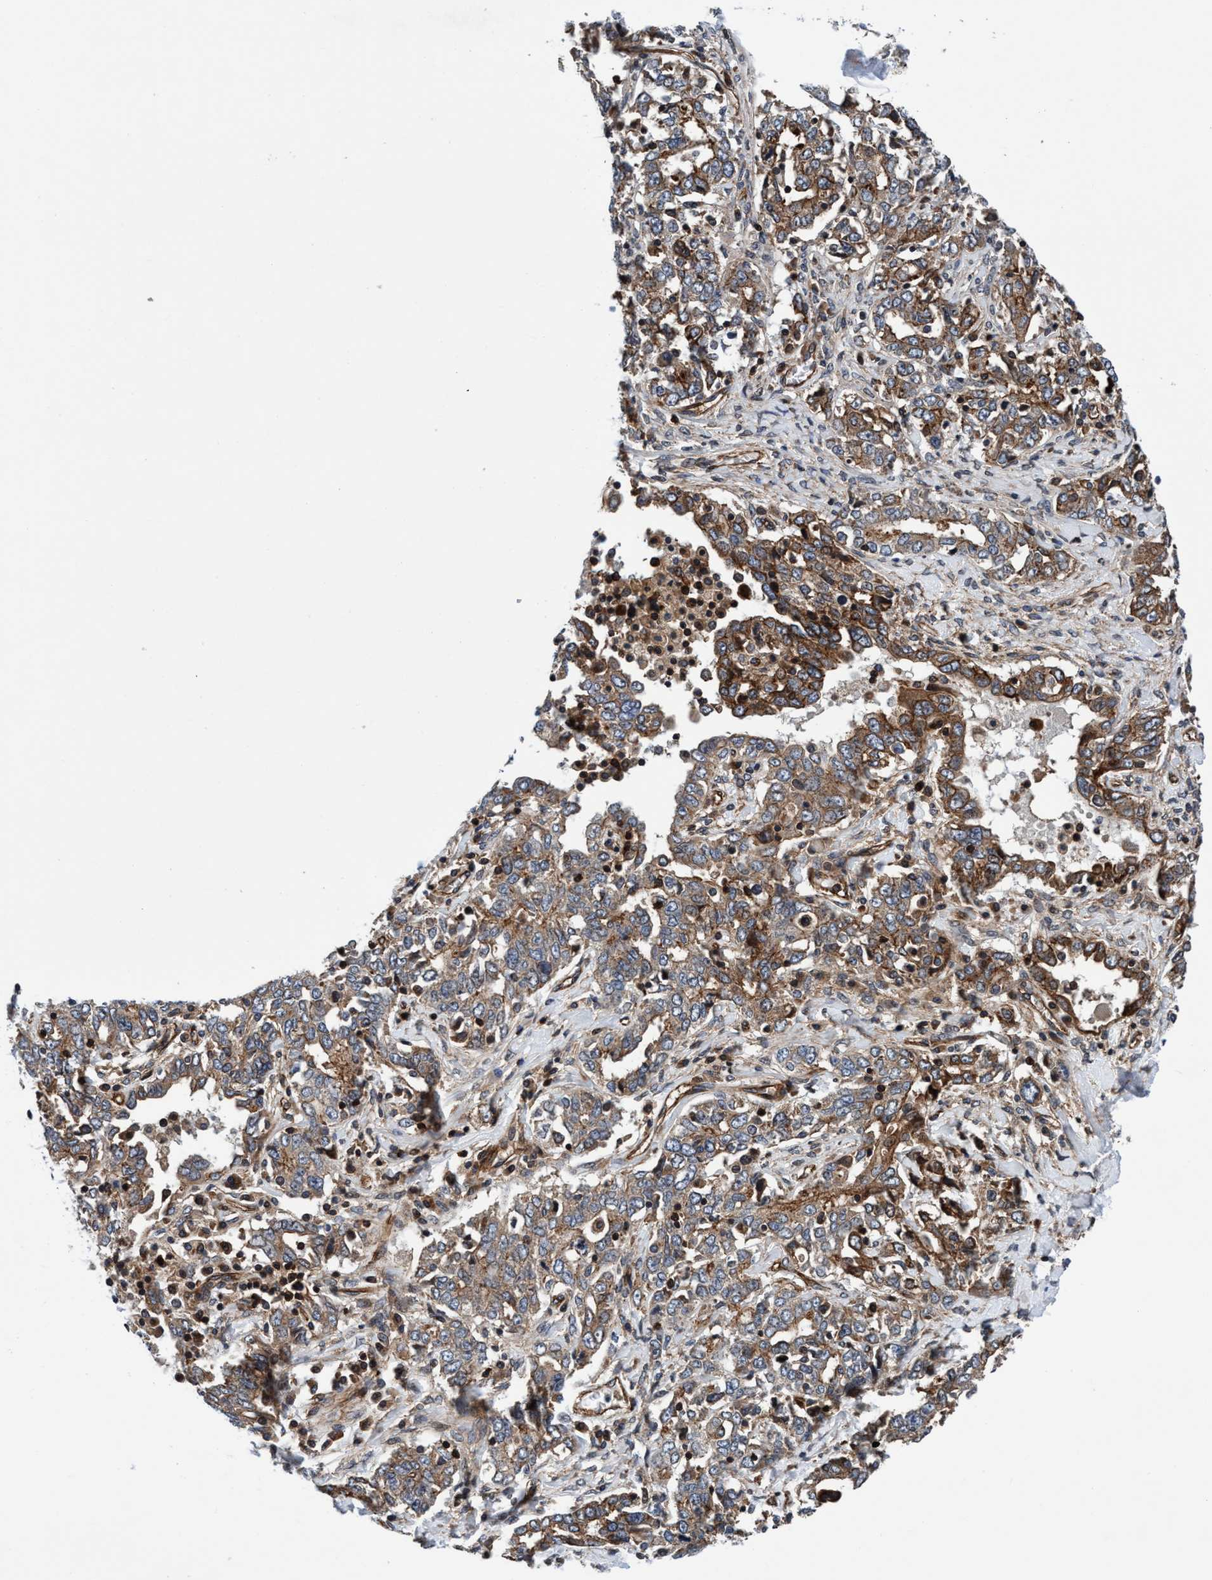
{"staining": {"intensity": "strong", "quantity": "25%-75%", "location": "cytoplasmic/membranous"}, "tissue": "ovarian cancer", "cell_type": "Tumor cells", "image_type": "cancer", "snomed": [{"axis": "morphology", "description": "Cystadenocarcinoma, mucinous, NOS"}, {"axis": "topography", "description": "Ovary"}], "caption": "The immunohistochemical stain highlights strong cytoplasmic/membranous expression in tumor cells of ovarian cancer (mucinous cystadenocarcinoma) tissue.", "gene": "MCM3AP", "patient": {"sex": "female", "age": 73}}